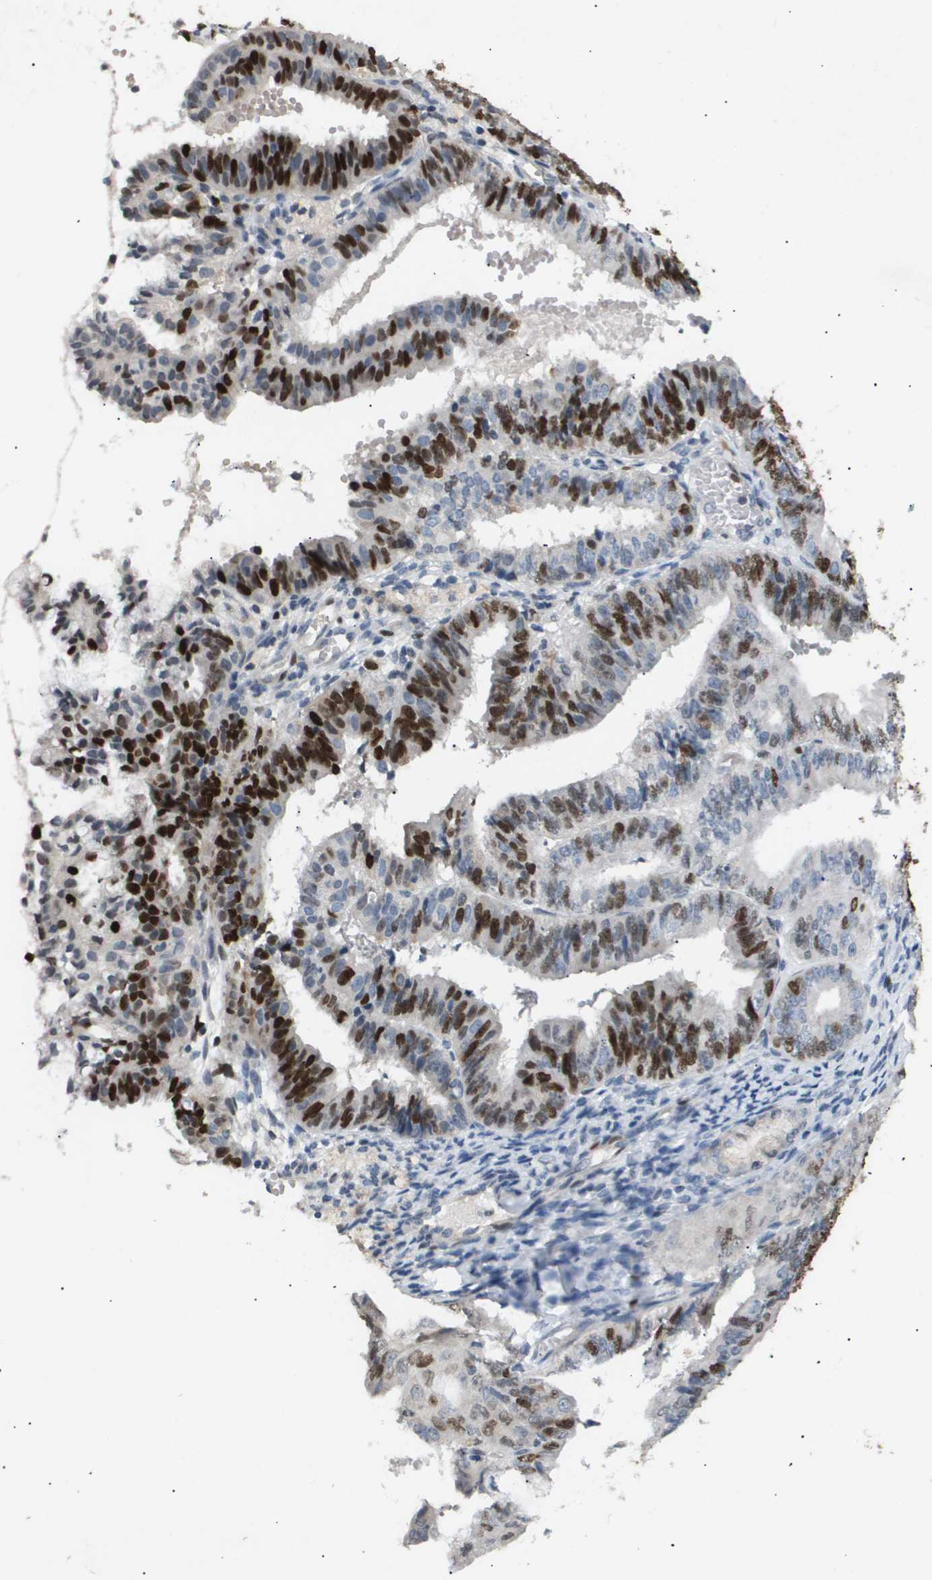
{"staining": {"intensity": "strong", "quantity": "25%-75%", "location": "nuclear"}, "tissue": "endometrial cancer", "cell_type": "Tumor cells", "image_type": "cancer", "snomed": [{"axis": "morphology", "description": "Adenocarcinoma, NOS"}, {"axis": "topography", "description": "Endometrium"}], "caption": "Protein staining of adenocarcinoma (endometrial) tissue reveals strong nuclear staining in about 25%-75% of tumor cells. The staining is performed using DAB brown chromogen to label protein expression. The nuclei are counter-stained blue using hematoxylin.", "gene": "ANAPC2", "patient": {"sex": "female", "age": 63}}